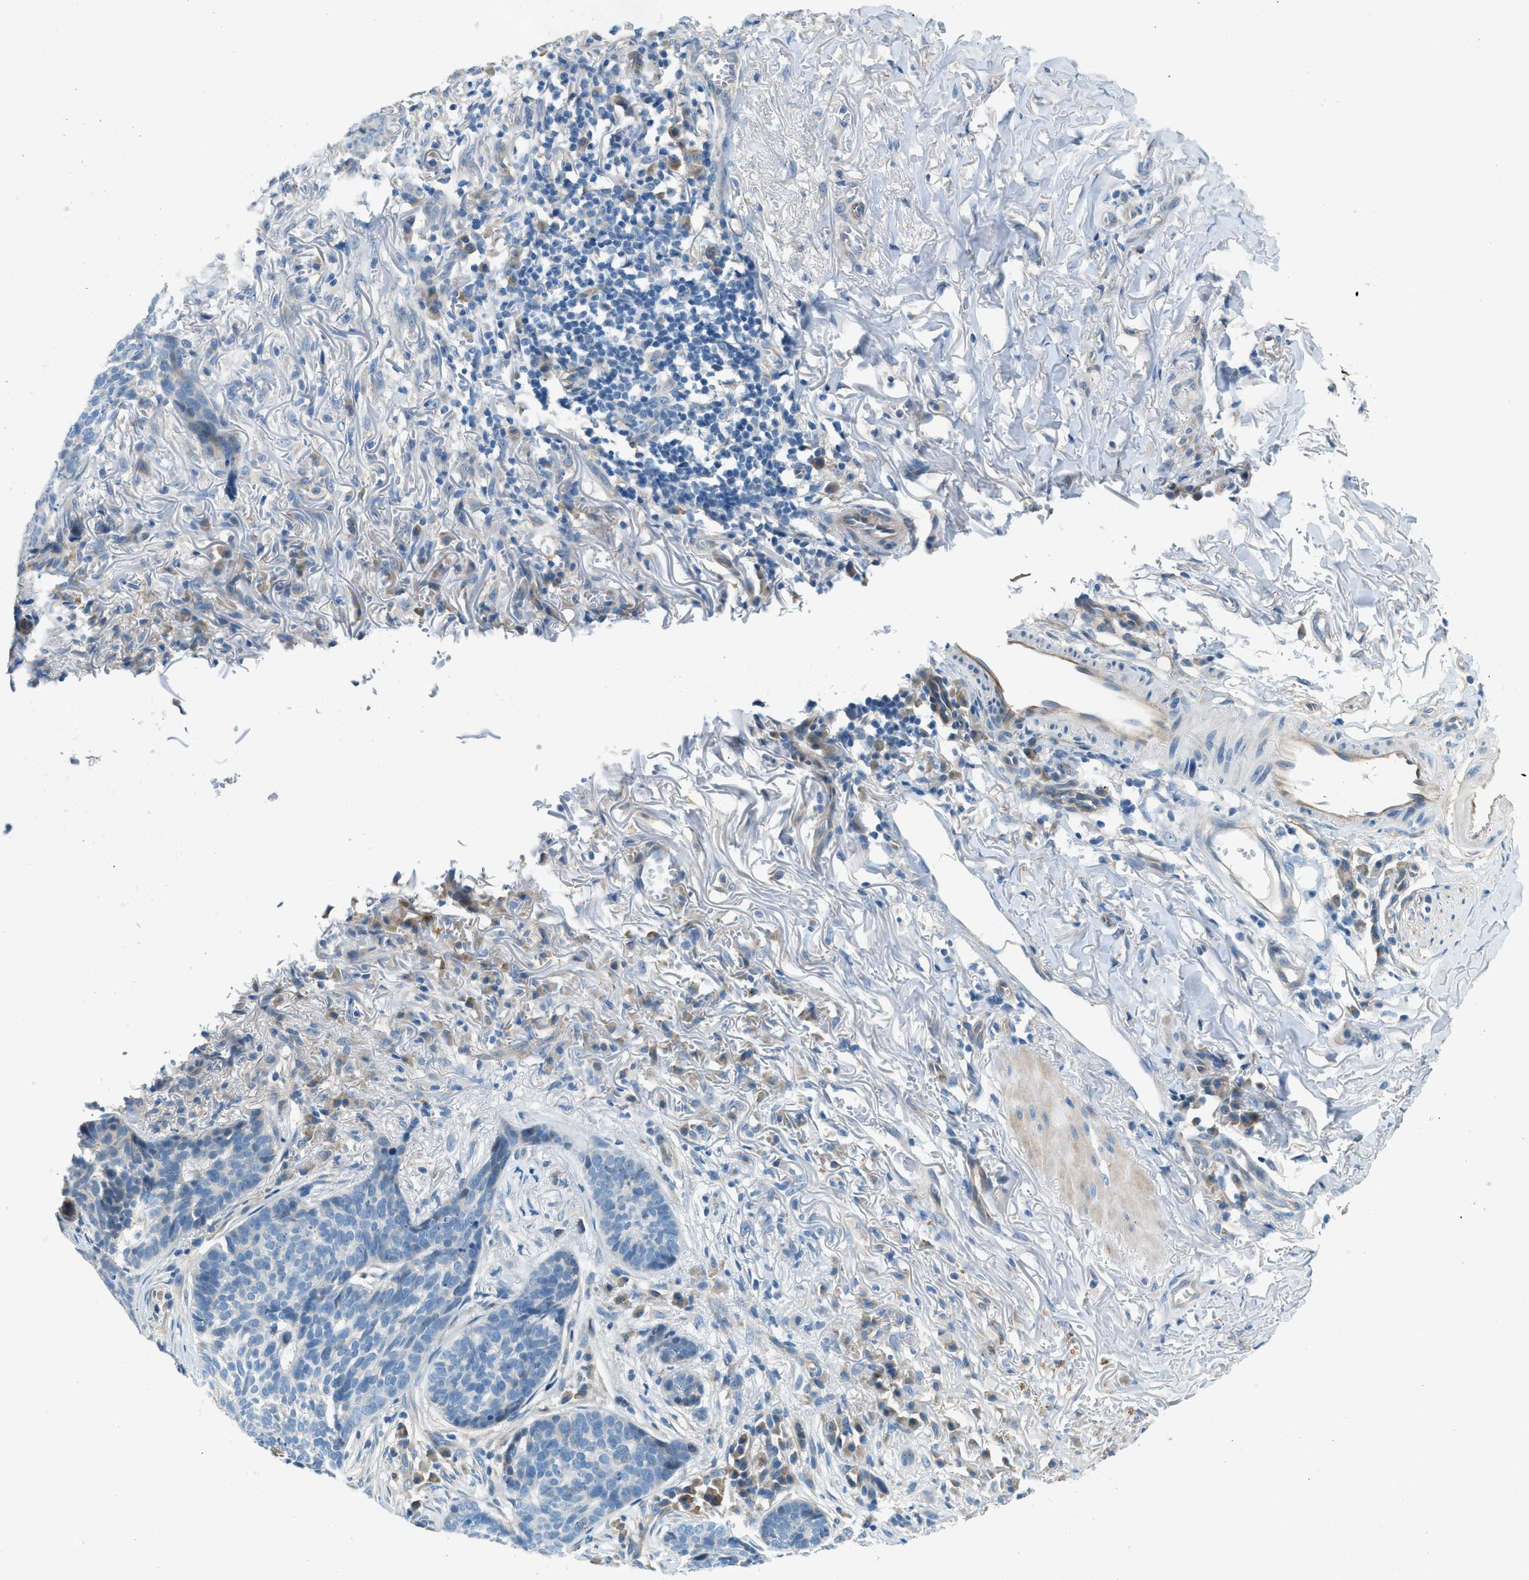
{"staining": {"intensity": "moderate", "quantity": "<25%", "location": "cytoplasmic/membranous"}, "tissue": "skin cancer", "cell_type": "Tumor cells", "image_type": "cancer", "snomed": [{"axis": "morphology", "description": "Basal cell carcinoma"}, {"axis": "topography", "description": "Skin"}], "caption": "The photomicrograph demonstrates staining of basal cell carcinoma (skin), revealing moderate cytoplasmic/membranous protein positivity (brown color) within tumor cells.", "gene": "ZNF367", "patient": {"sex": "male", "age": 85}}